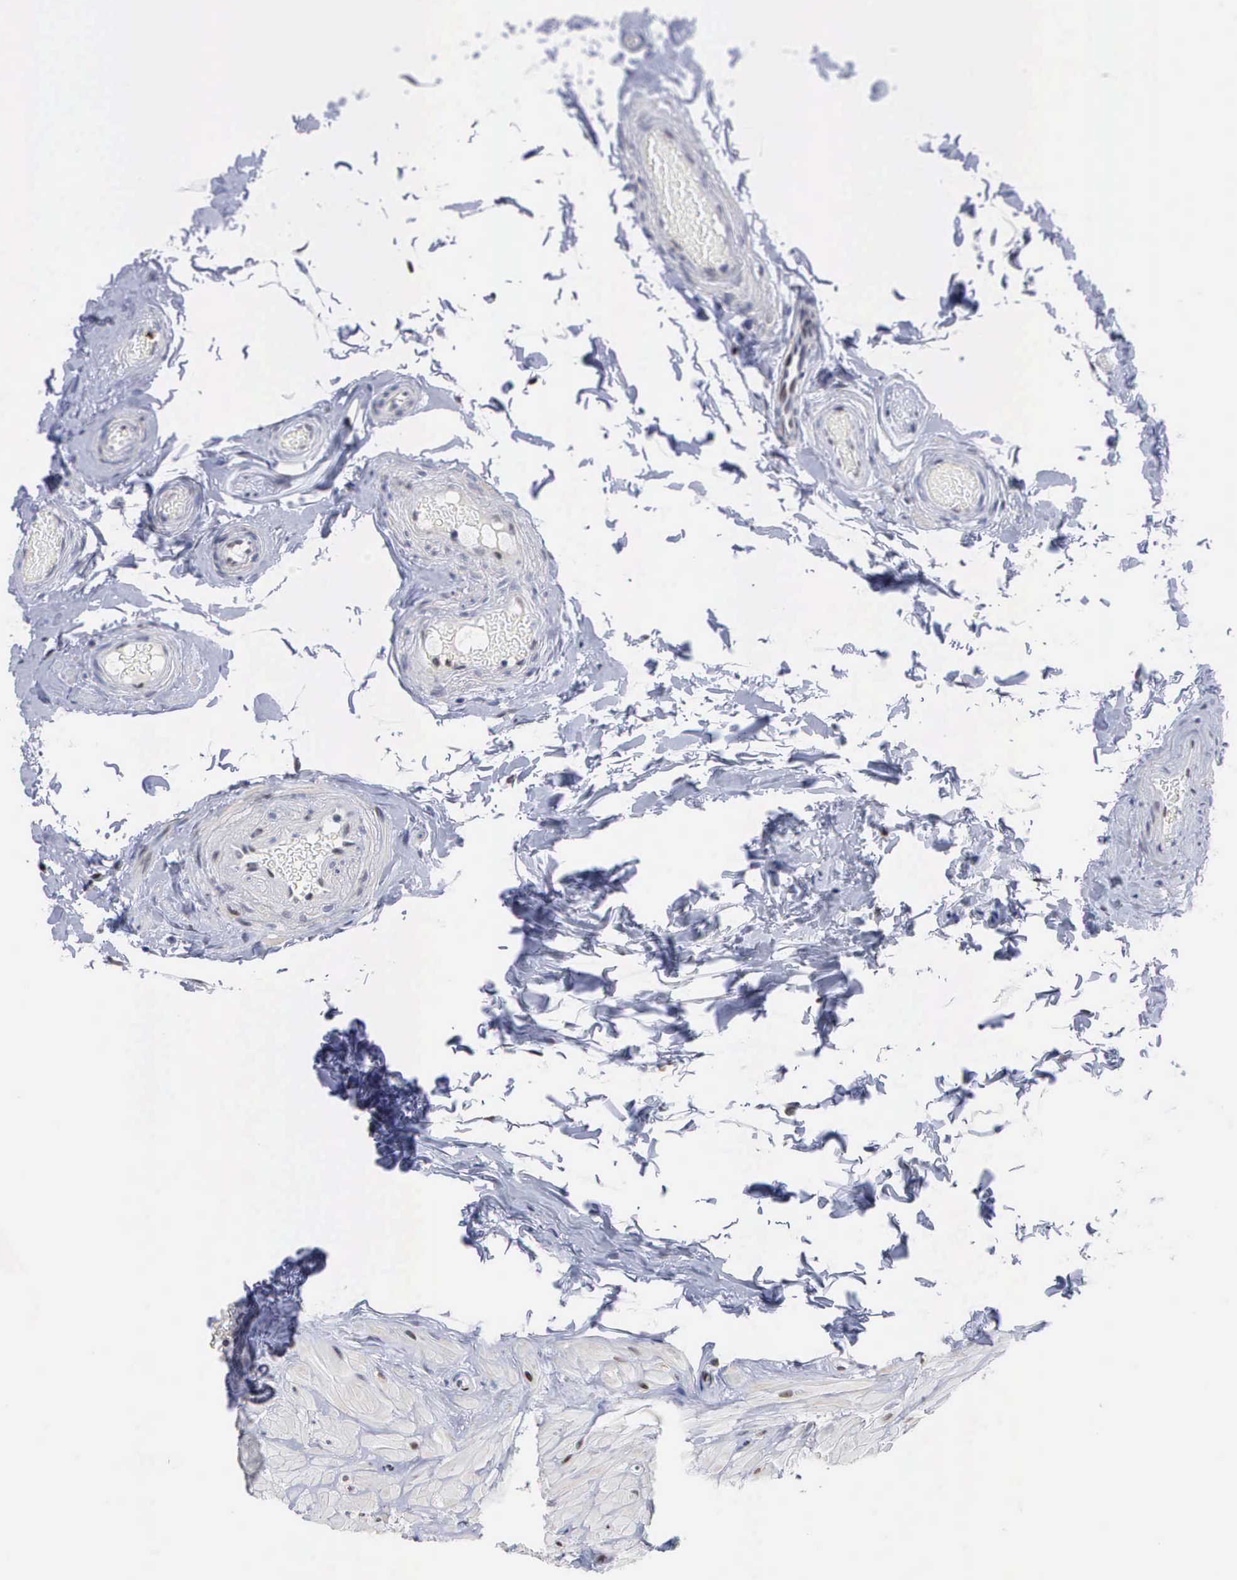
{"staining": {"intensity": "negative", "quantity": "none", "location": "none"}, "tissue": "epididymis", "cell_type": "Glandular cells", "image_type": "normal", "snomed": [{"axis": "morphology", "description": "Normal tissue, NOS"}, {"axis": "topography", "description": "Epididymis"}], "caption": "Micrograph shows no significant protein staining in glandular cells of benign epididymis.", "gene": "SPIN3", "patient": {"sex": "male", "age": 52}}